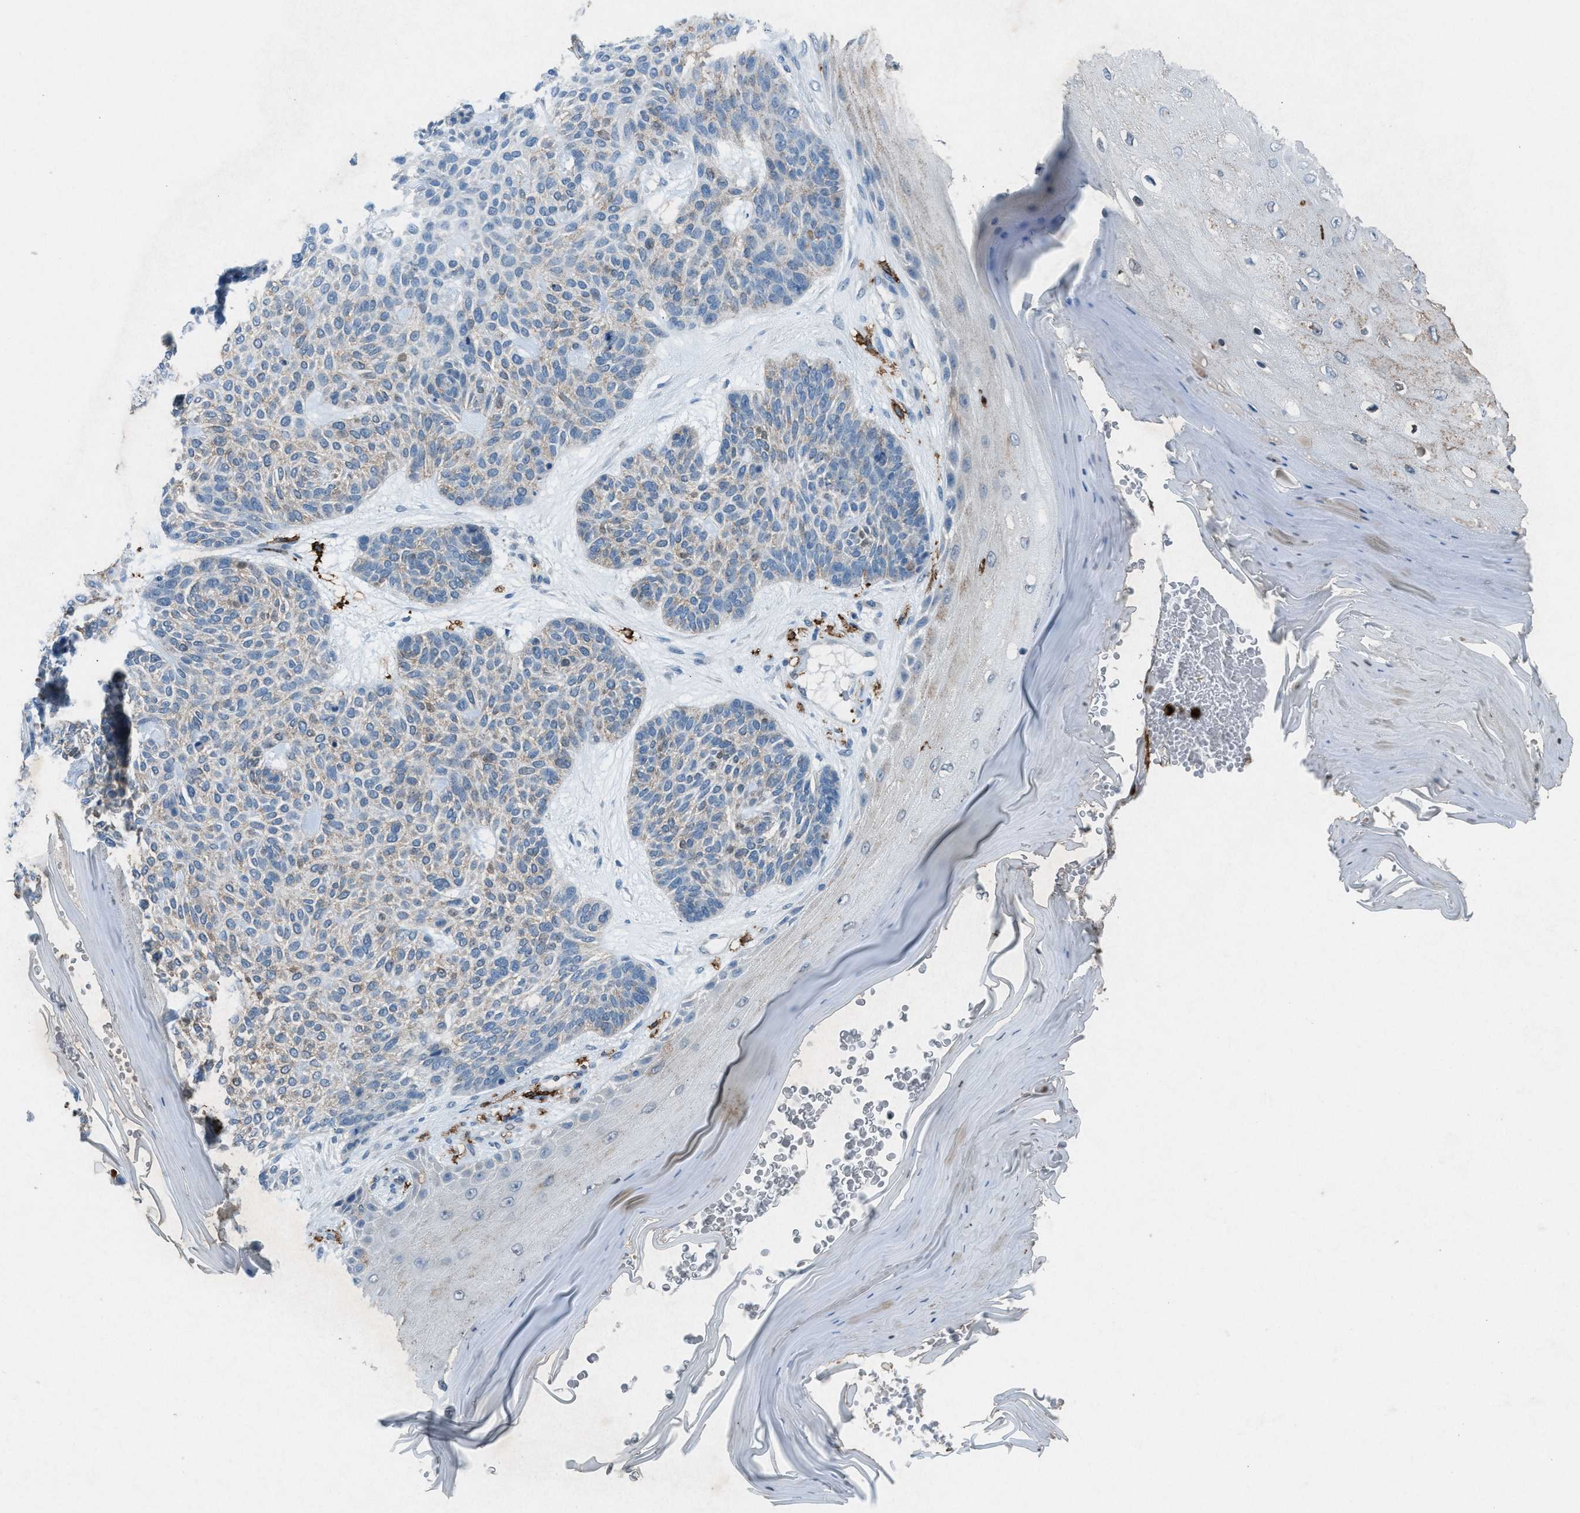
{"staining": {"intensity": "negative", "quantity": "none", "location": "none"}, "tissue": "skin cancer", "cell_type": "Tumor cells", "image_type": "cancer", "snomed": [{"axis": "morphology", "description": "Basal cell carcinoma"}, {"axis": "topography", "description": "Skin"}], "caption": "A histopathology image of skin cancer (basal cell carcinoma) stained for a protein reveals no brown staining in tumor cells. (Immunohistochemistry, brightfield microscopy, high magnification).", "gene": "FCER1G", "patient": {"sex": "male", "age": 55}}